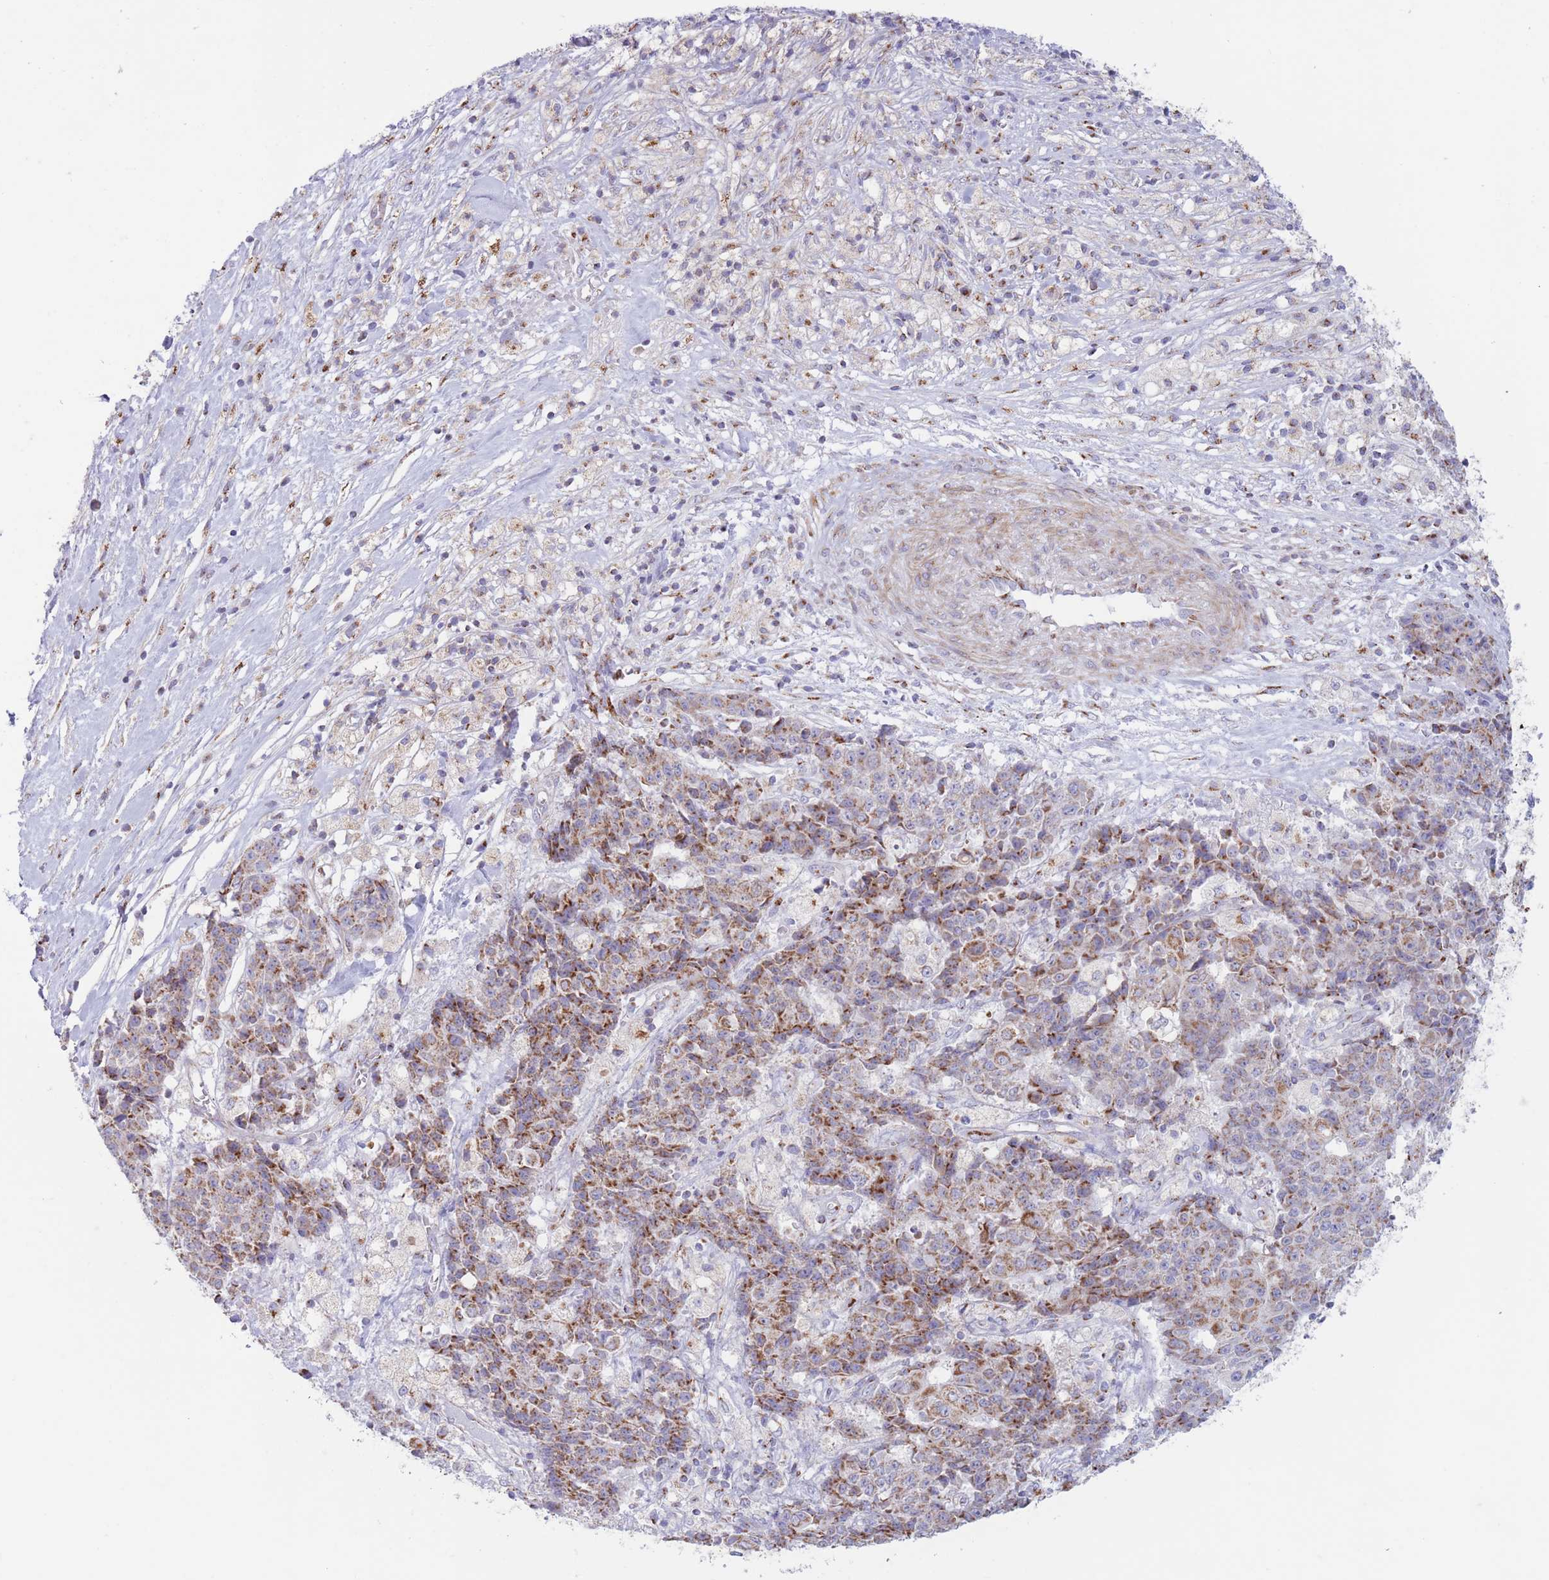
{"staining": {"intensity": "moderate", "quantity": ">75%", "location": "cytoplasmic/membranous"}, "tissue": "ovarian cancer", "cell_type": "Tumor cells", "image_type": "cancer", "snomed": [{"axis": "morphology", "description": "Carcinoma, endometroid"}, {"axis": "topography", "description": "Ovary"}], "caption": "High-magnification brightfield microscopy of endometroid carcinoma (ovarian) stained with DAB (3,3'-diaminobenzidine) (brown) and counterstained with hematoxylin (blue). tumor cells exhibit moderate cytoplasmic/membranous positivity is identified in approximately>75% of cells.", "gene": "MPND", "patient": {"sex": "female", "age": 42}}